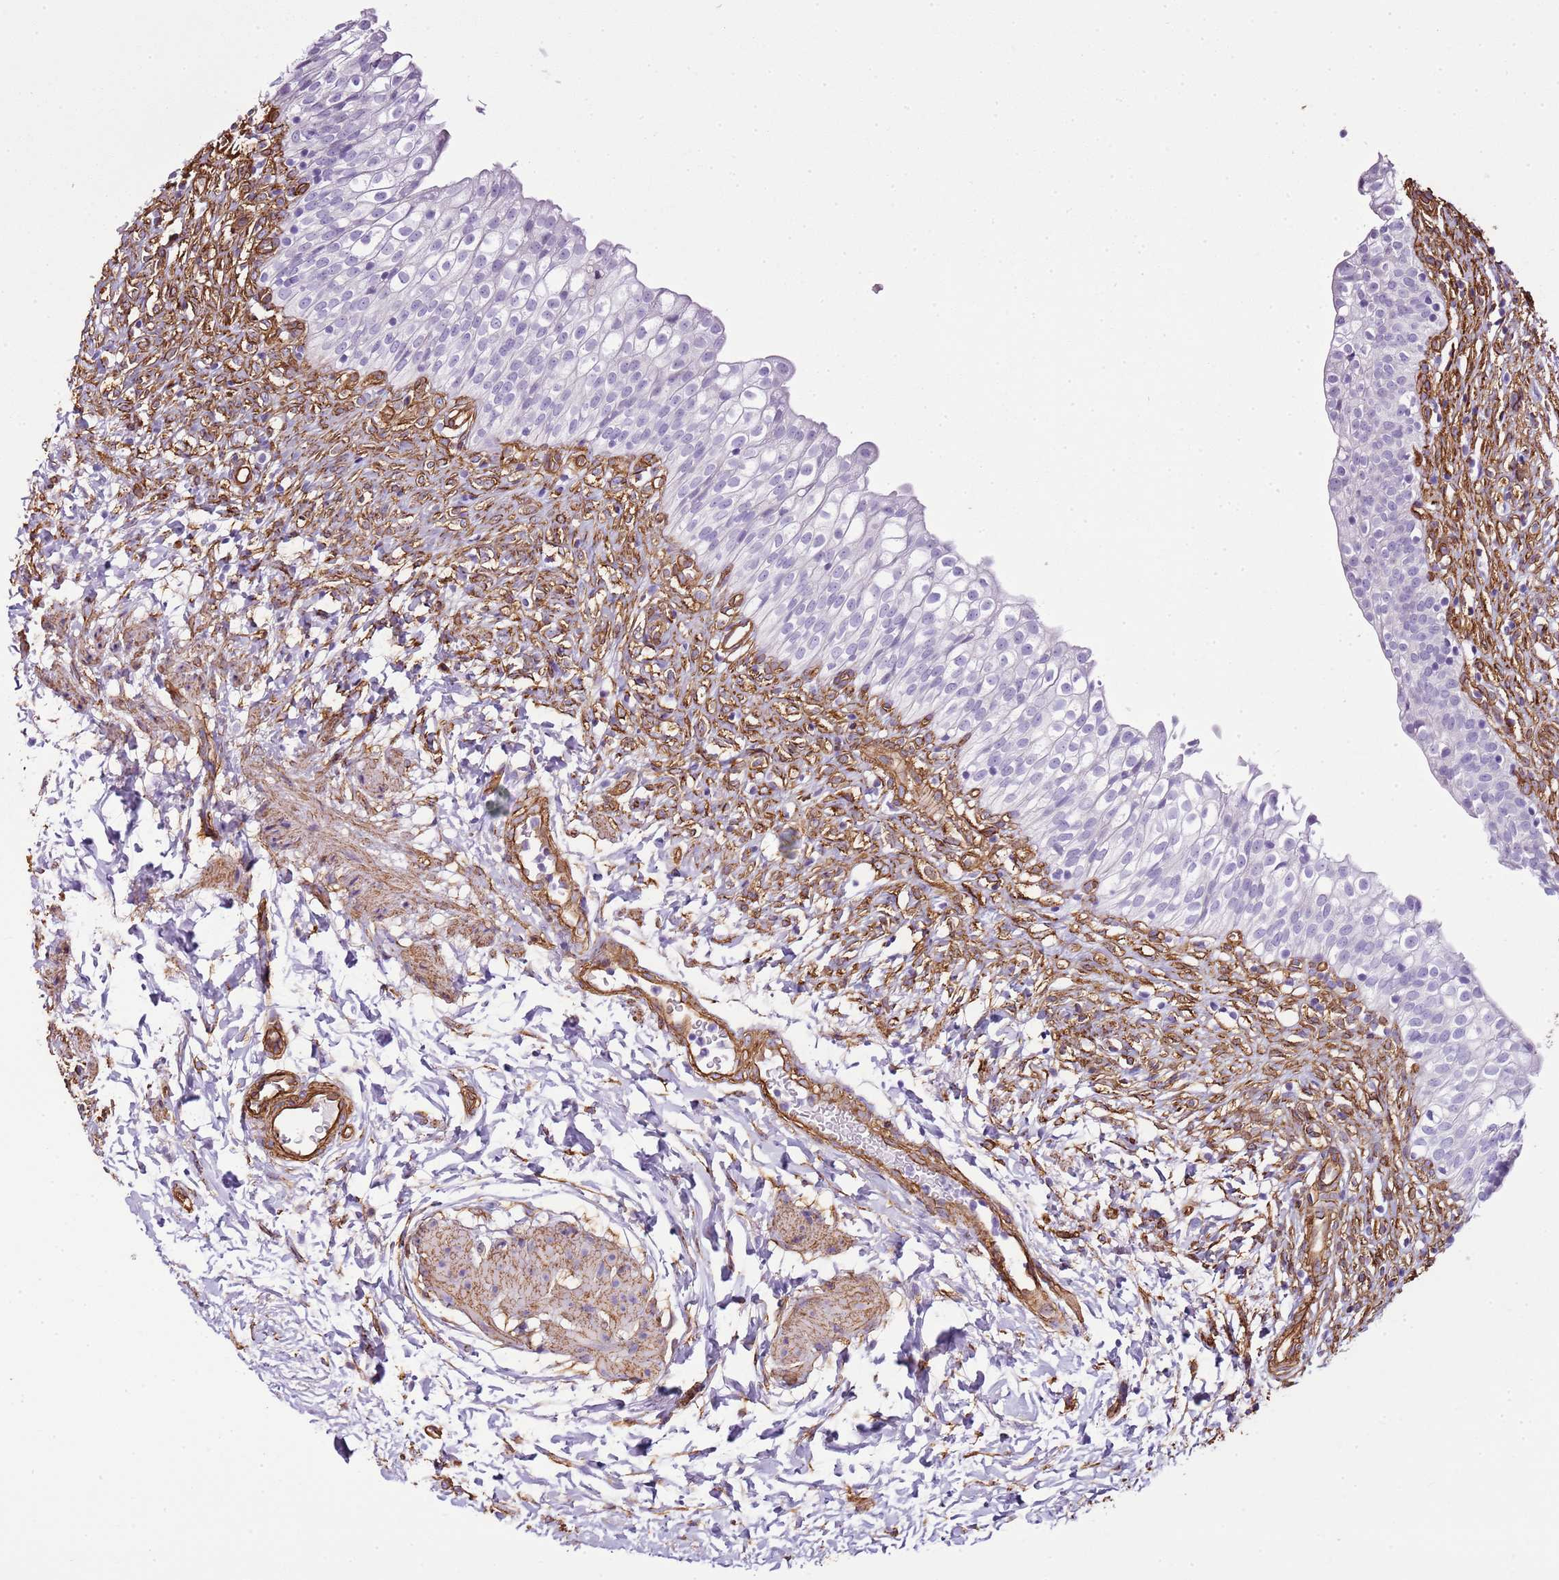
{"staining": {"intensity": "negative", "quantity": "none", "location": "none"}, "tissue": "urinary bladder", "cell_type": "Urothelial cells", "image_type": "normal", "snomed": [{"axis": "morphology", "description": "Normal tissue, NOS"}, {"axis": "topography", "description": "Urinary bladder"}], "caption": "Immunohistochemistry histopathology image of normal human urinary bladder stained for a protein (brown), which shows no staining in urothelial cells. (DAB immunohistochemistry with hematoxylin counter stain).", "gene": "CTDSPL", "patient": {"sex": "male", "age": 55}}